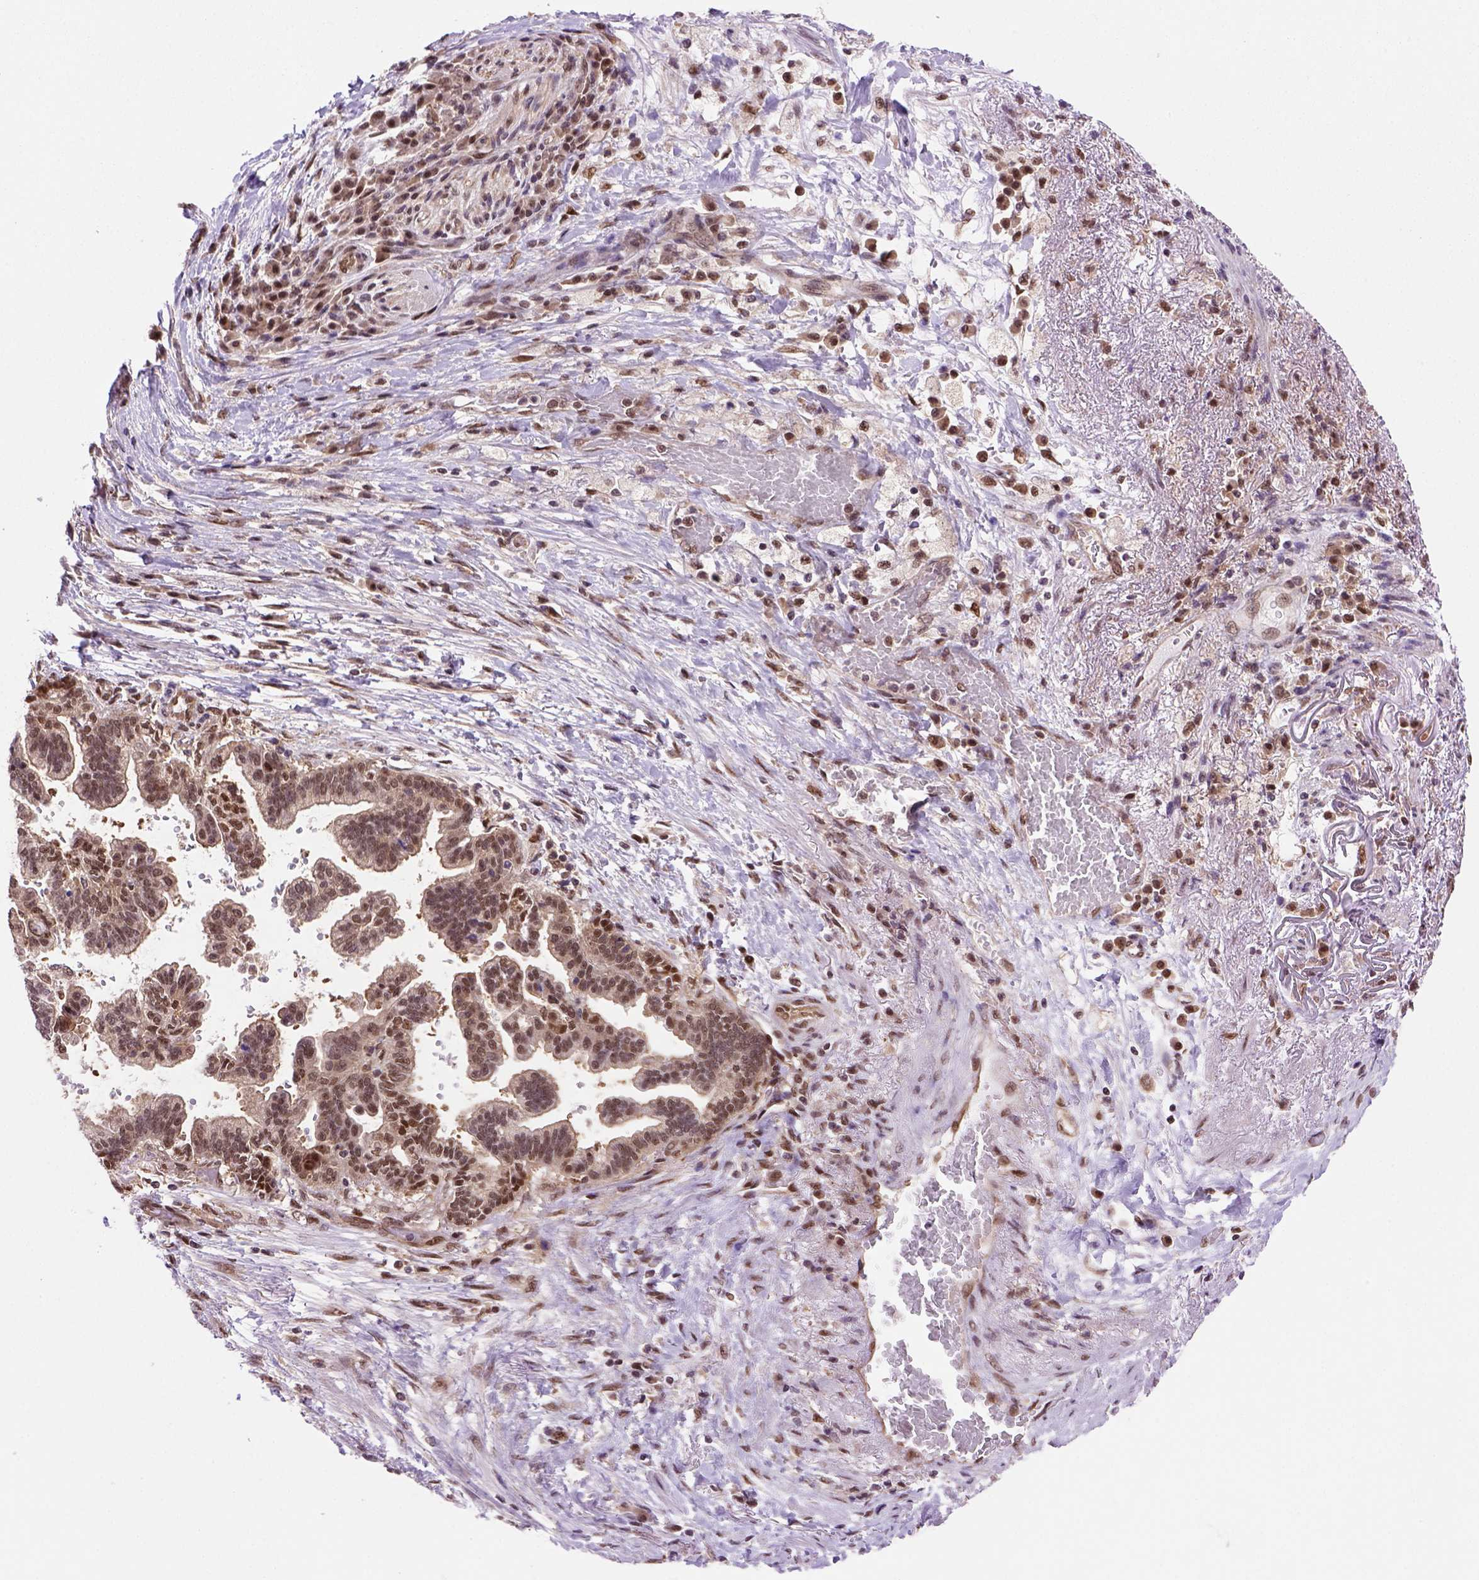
{"staining": {"intensity": "moderate", "quantity": "25%-75%", "location": "nuclear"}, "tissue": "stomach cancer", "cell_type": "Tumor cells", "image_type": "cancer", "snomed": [{"axis": "morphology", "description": "Adenocarcinoma, NOS"}, {"axis": "topography", "description": "Stomach"}], "caption": "There is medium levels of moderate nuclear staining in tumor cells of stomach cancer (adenocarcinoma), as demonstrated by immunohistochemical staining (brown color).", "gene": "PSMC2", "patient": {"sex": "male", "age": 83}}